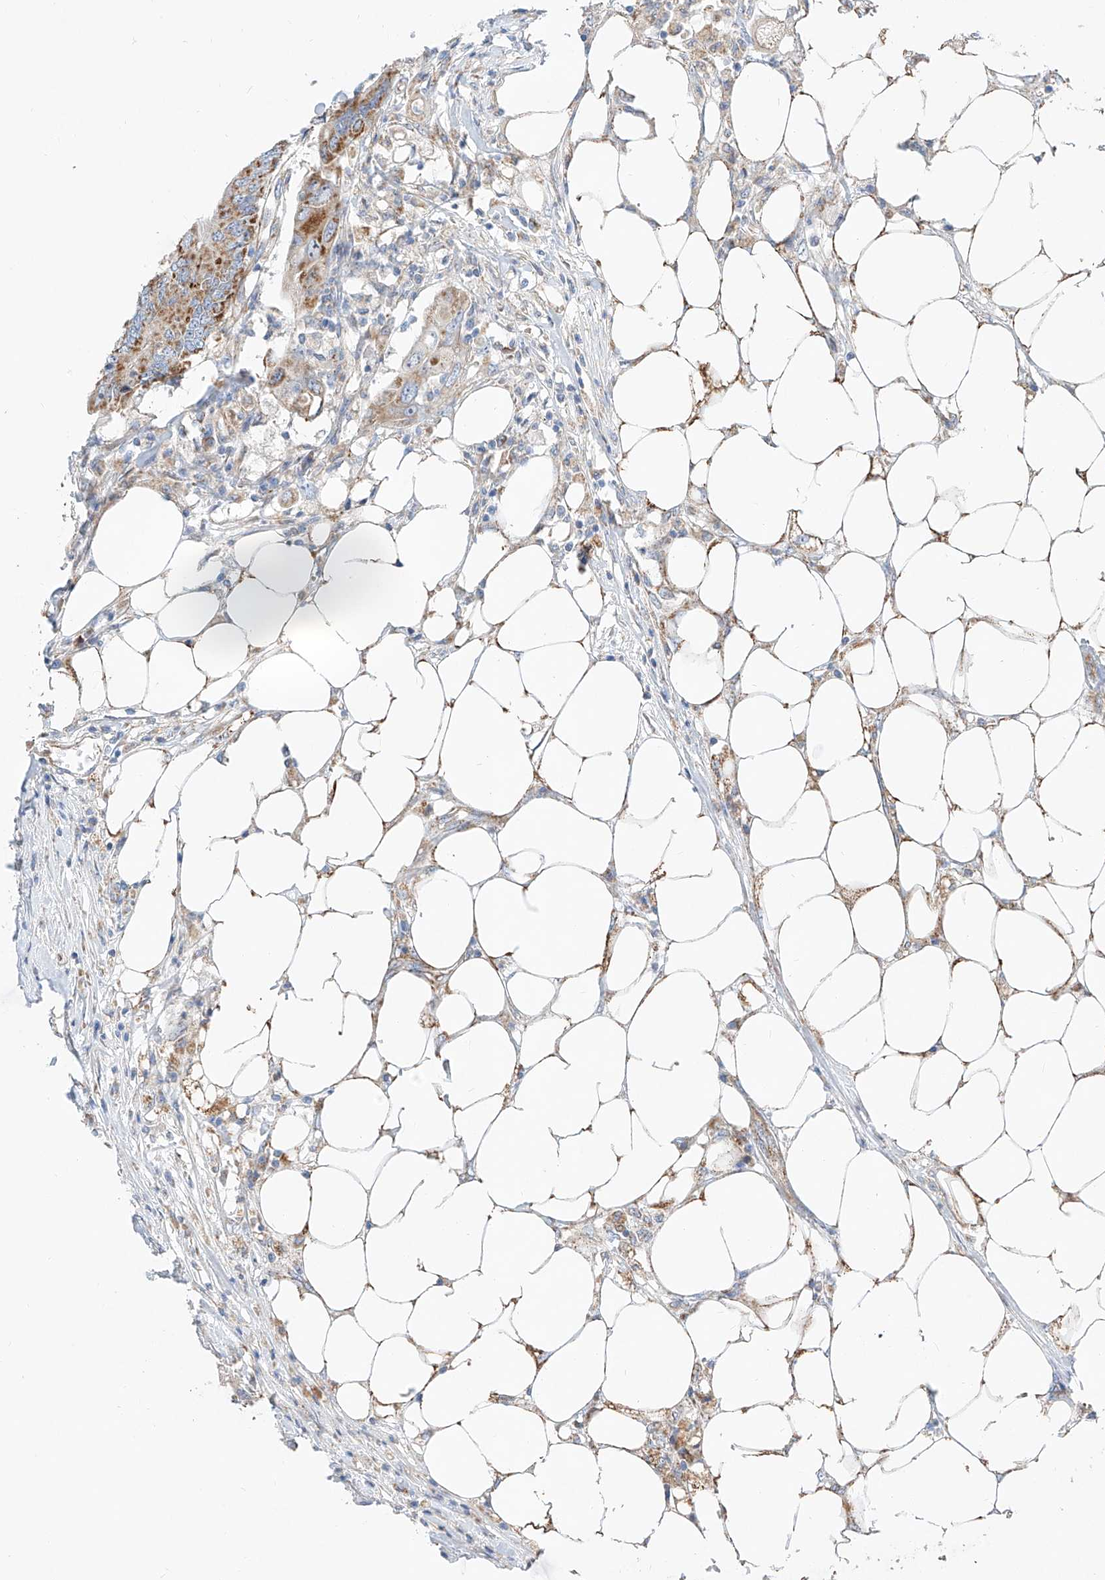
{"staining": {"intensity": "strong", "quantity": ">75%", "location": "cytoplasmic/membranous"}, "tissue": "colorectal cancer", "cell_type": "Tumor cells", "image_type": "cancer", "snomed": [{"axis": "morphology", "description": "Adenocarcinoma, NOS"}, {"axis": "topography", "description": "Colon"}], "caption": "High-power microscopy captured an immunohistochemistry (IHC) image of colorectal cancer (adenocarcinoma), revealing strong cytoplasmic/membranous positivity in approximately >75% of tumor cells. The staining was performed using DAB (3,3'-diaminobenzidine) to visualize the protein expression in brown, while the nuclei were stained in blue with hematoxylin (Magnification: 20x).", "gene": "CST9", "patient": {"sex": "male", "age": 71}}